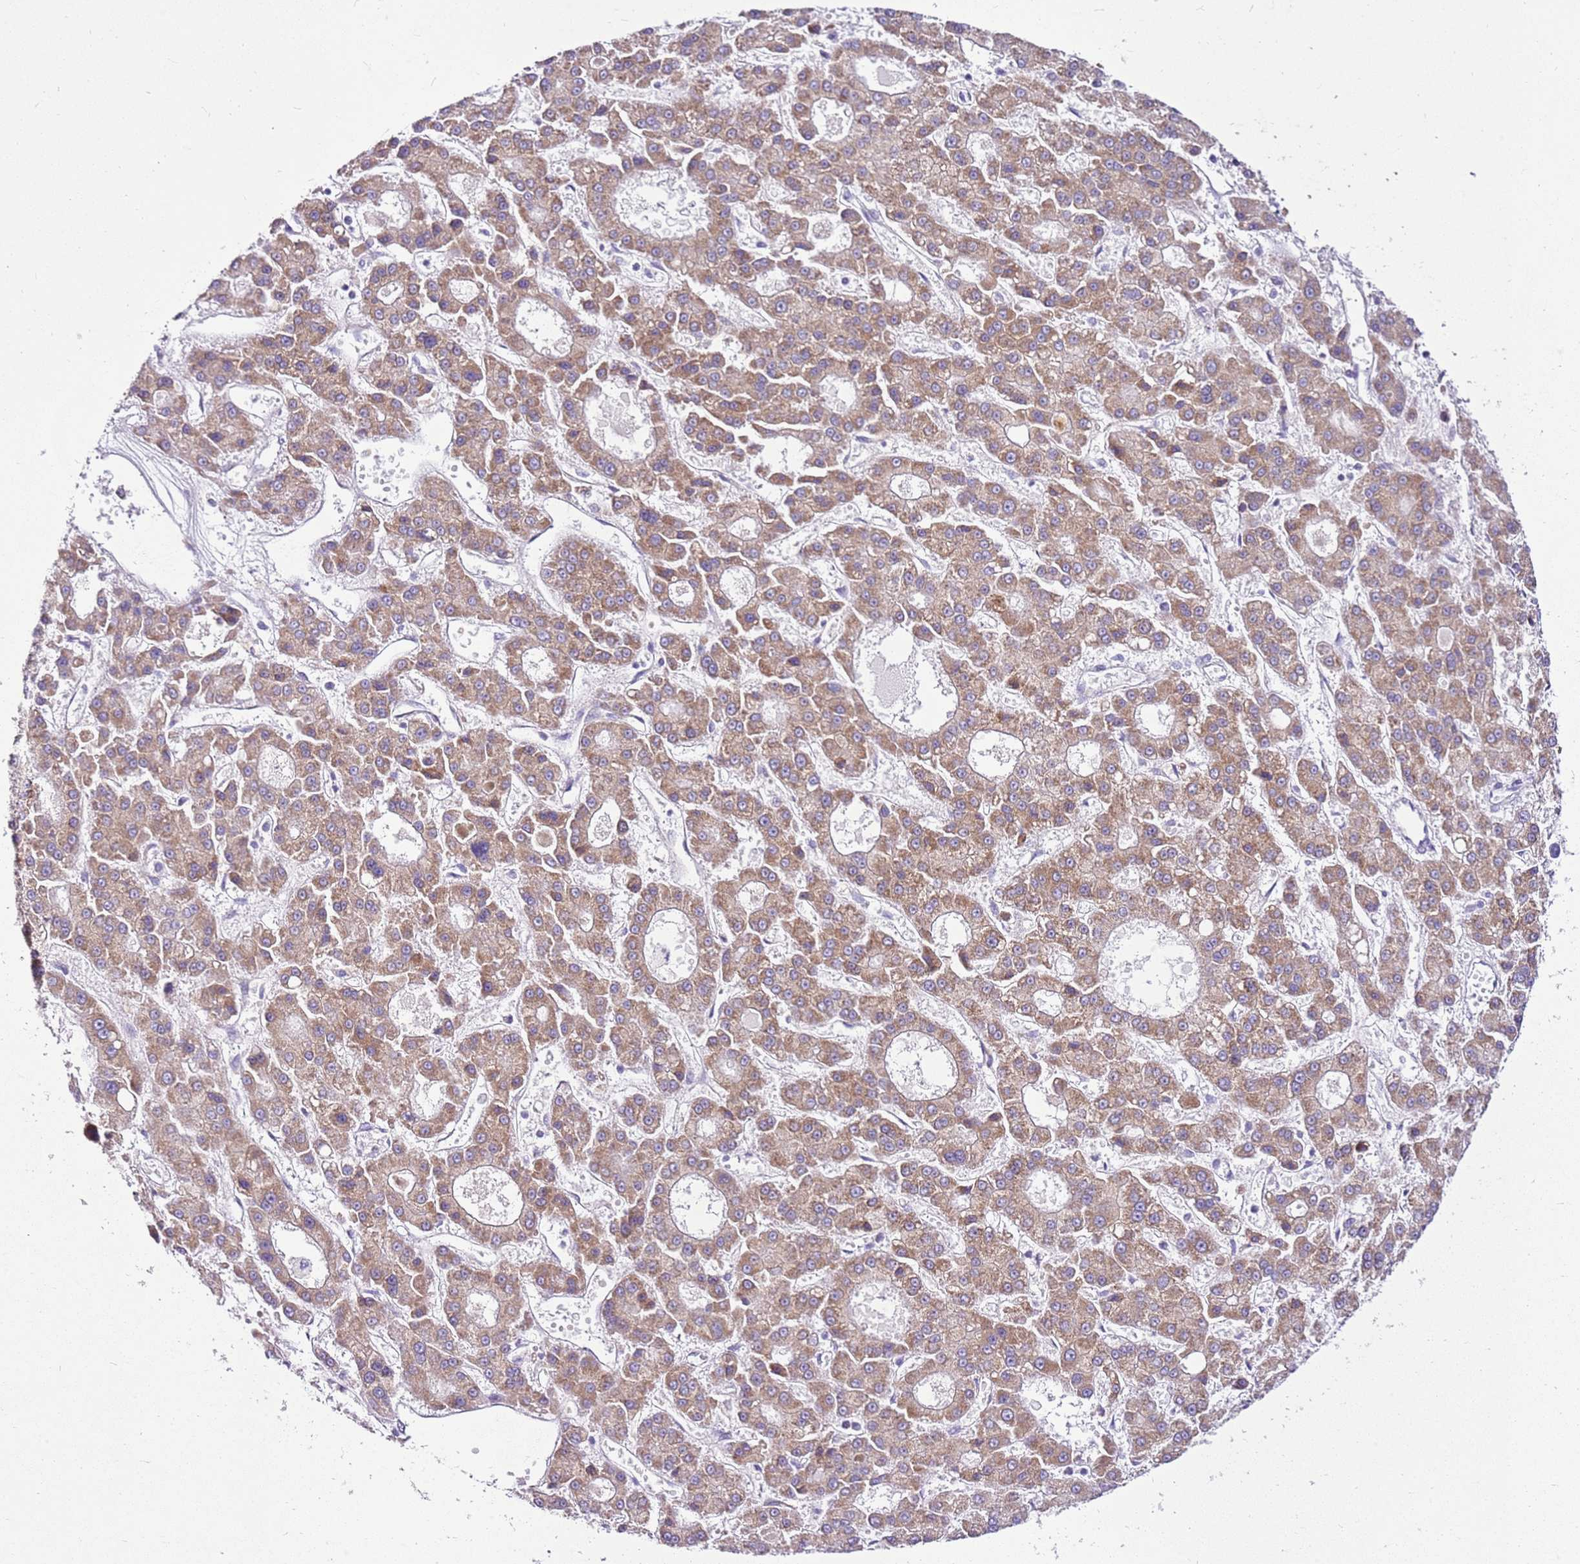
{"staining": {"intensity": "moderate", "quantity": ">75%", "location": "cytoplasmic/membranous"}, "tissue": "liver cancer", "cell_type": "Tumor cells", "image_type": "cancer", "snomed": [{"axis": "morphology", "description": "Carcinoma, Hepatocellular, NOS"}, {"axis": "topography", "description": "Liver"}], "caption": "High-power microscopy captured an immunohistochemistry histopathology image of liver cancer, revealing moderate cytoplasmic/membranous expression in about >75% of tumor cells.", "gene": "MRPL36", "patient": {"sex": "male", "age": 70}}